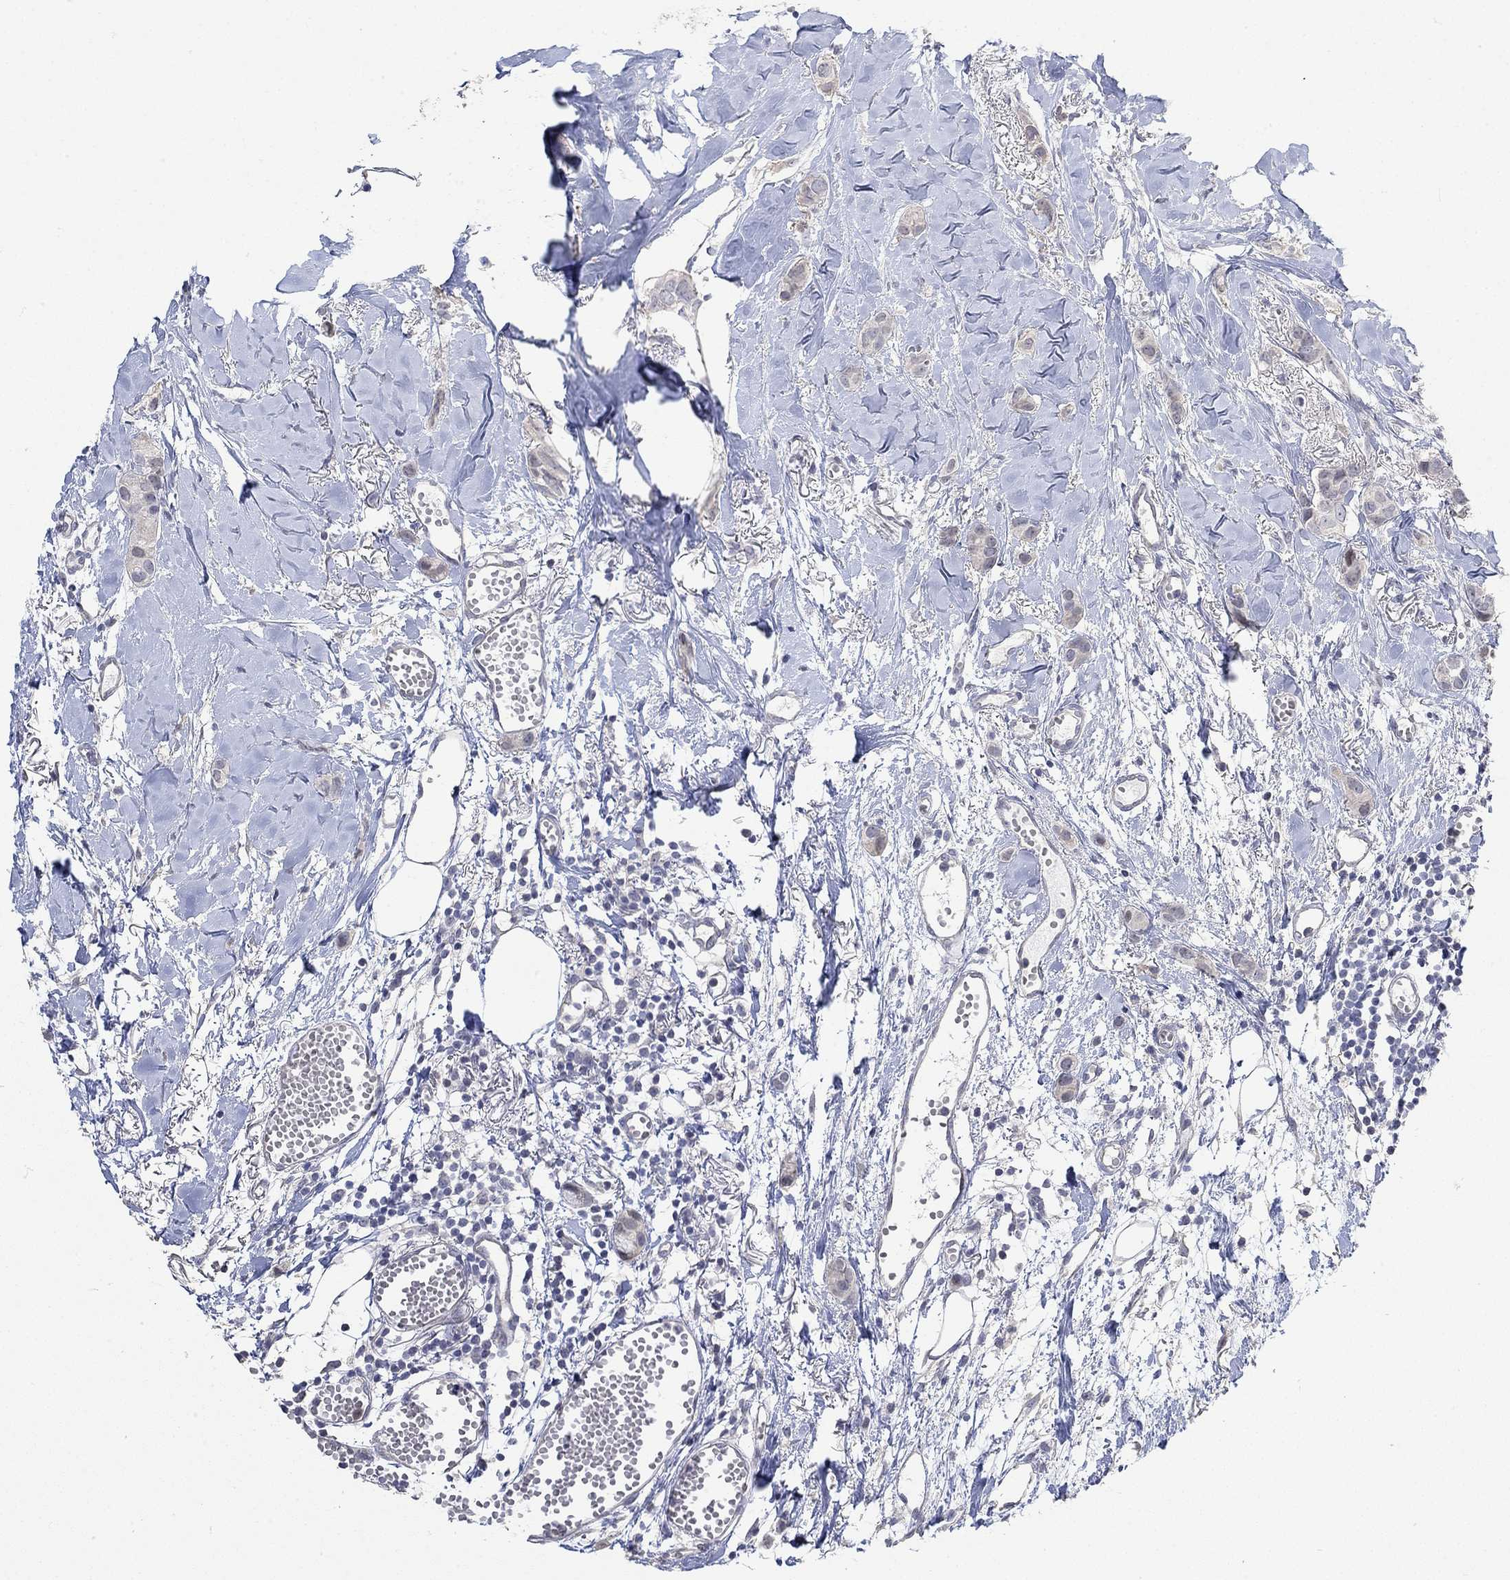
{"staining": {"intensity": "negative", "quantity": "none", "location": "none"}, "tissue": "breast cancer", "cell_type": "Tumor cells", "image_type": "cancer", "snomed": [{"axis": "morphology", "description": "Duct carcinoma"}, {"axis": "topography", "description": "Breast"}], "caption": "The micrograph reveals no significant staining in tumor cells of infiltrating ductal carcinoma (breast).", "gene": "PNMA5", "patient": {"sex": "female", "age": 85}}